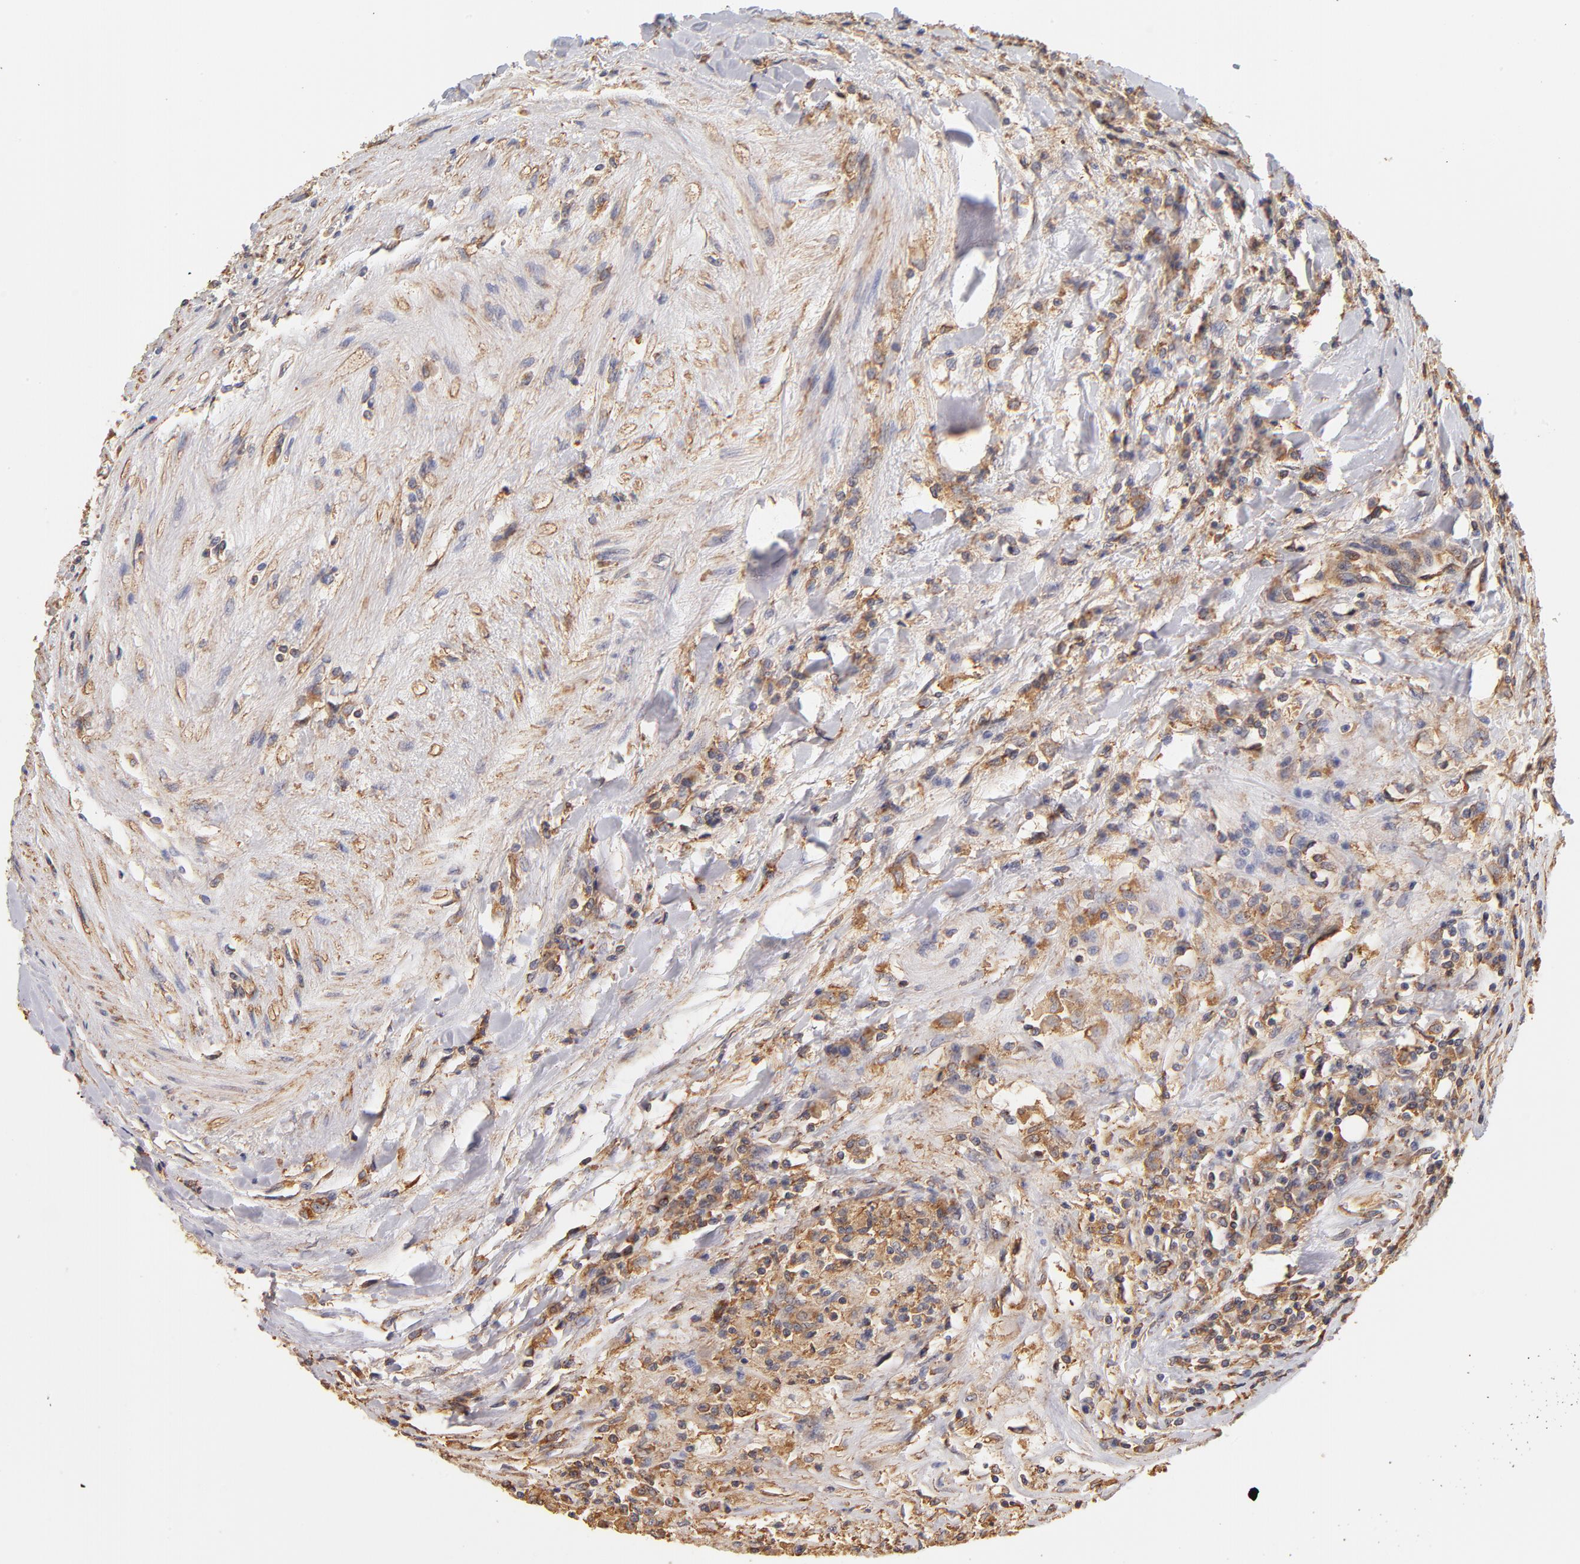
{"staining": {"intensity": "moderate", "quantity": ">75%", "location": "cytoplasmic/membranous"}, "tissue": "renal cancer", "cell_type": "Tumor cells", "image_type": "cancer", "snomed": [{"axis": "morphology", "description": "Normal tissue, NOS"}, {"axis": "morphology", "description": "Adenocarcinoma, NOS"}, {"axis": "topography", "description": "Kidney"}], "caption": "Immunohistochemistry image of neoplastic tissue: renal adenocarcinoma stained using IHC reveals medium levels of moderate protein expression localized specifically in the cytoplasmic/membranous of tumor cells, appearing as a cytoplasmic/membranous brown color.", "gene": "FCMR", "patient": {"sex": "male", "age": 71}}